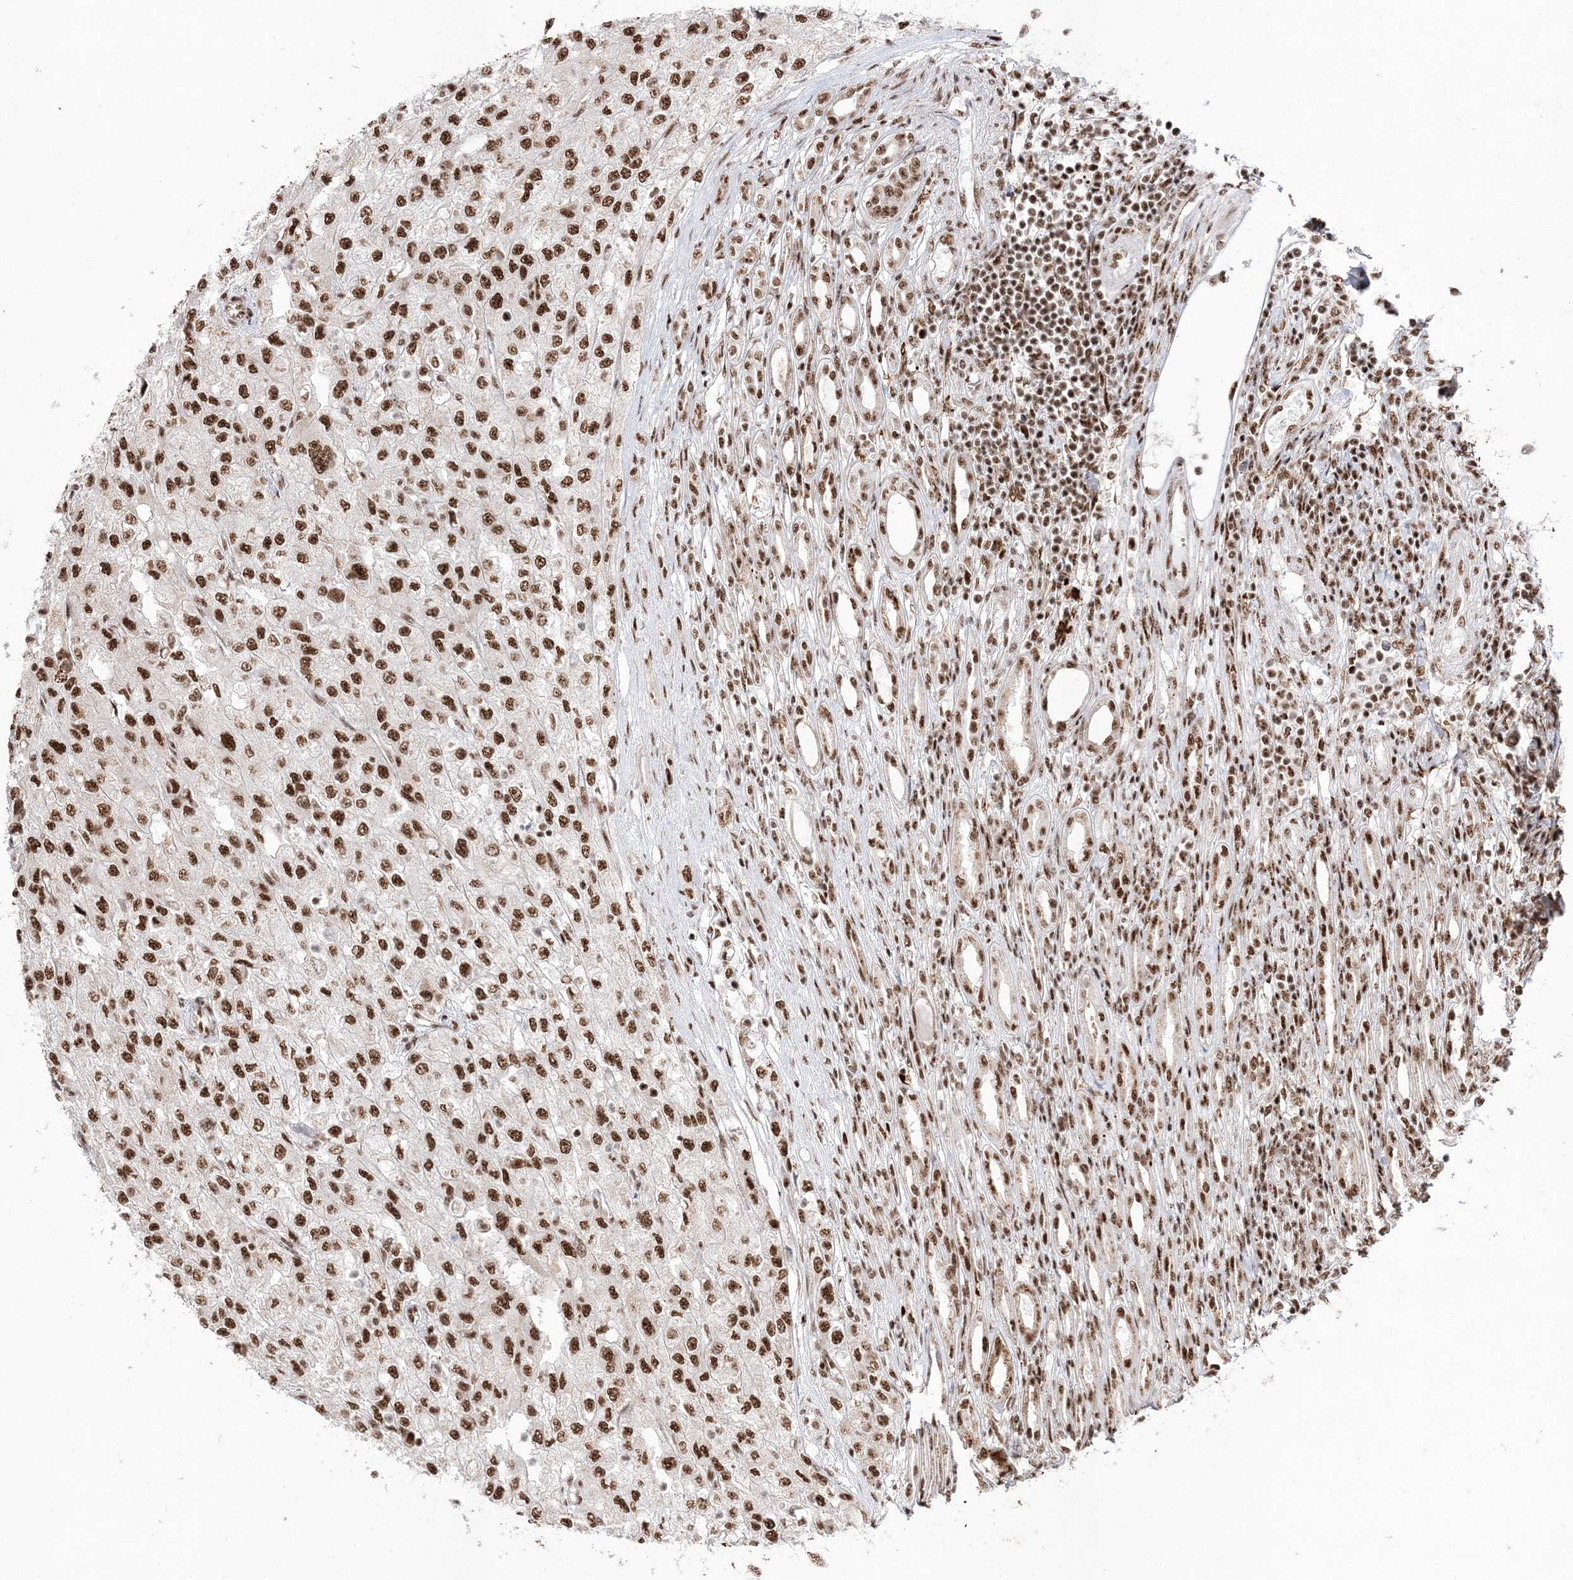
{"staining": {"intensity": "strong", "quantity": ">75%", "location": "nuclear"}, "tissue": "renal cancer", "cell_type": "Tumor cells", "image_type": "cancer", "snomed": [{"axis": "morphology", "description": "Adenocarcinoma, NOS"}, {"axis": "topography", "description": "Kidney"}], "caption": "A high-resolution photomicrograph shows immunohistochemistry (IHC) staining of adenocarcinoma (renal), which demonstrates strong nuclear staining in approximately >75% of tumor cells. (brown staining indicates protein expression, while blue staining denotes nuclei).", "gene": "RBM17", "patient": {"sex": "female", "age": 54}}